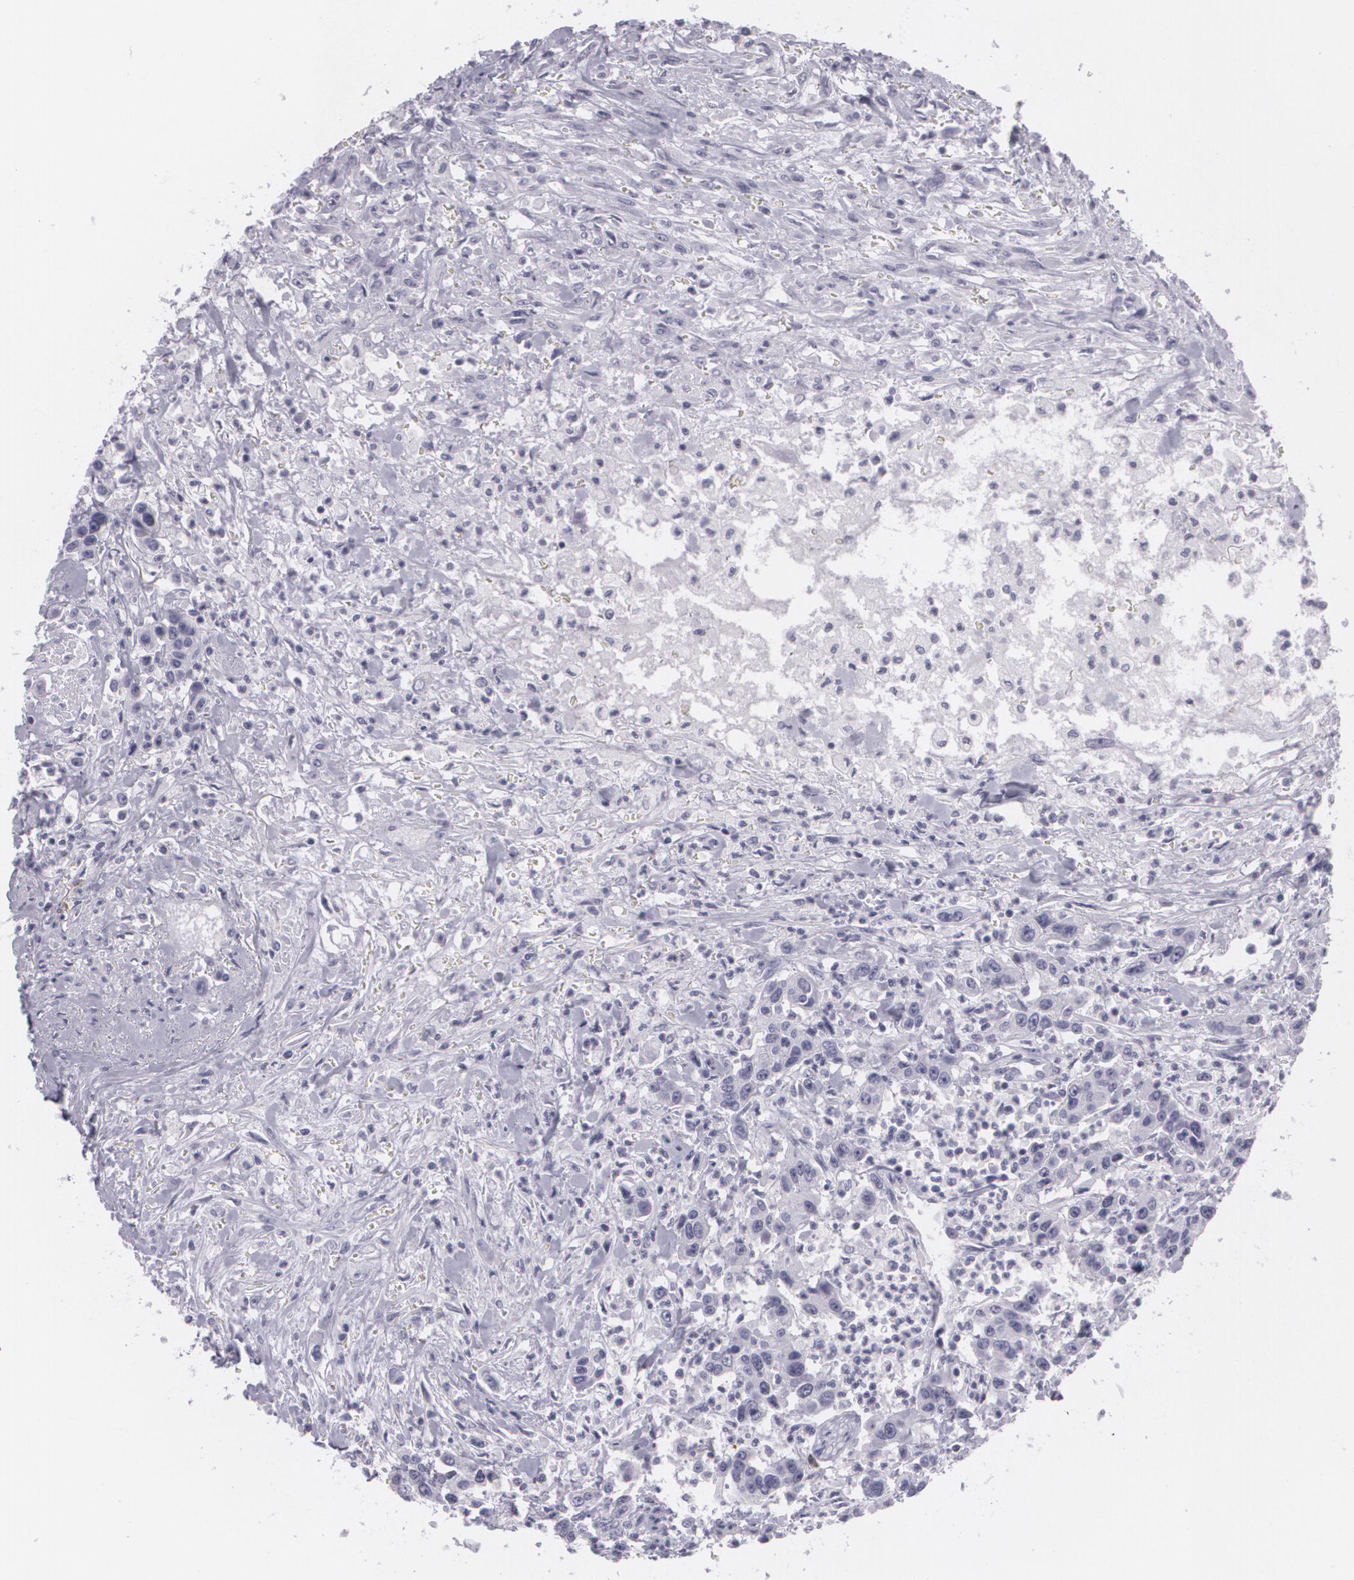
{"staining": {"intensity": "negative", "quantity": "none", "location": "none"}, "tissue": "urothelial cancer", "cell_type": "Tumor cells", "image_type": "cancer", "snomed": [{"axis": "morphology", "description": "Urothelial carcinoma, High grade"}, {"axis": "topography", "description": "Urinary bladder"}], "caption": "This is a photomicrograph of IHC staining of urothelial cancer, which shows no staining in tumor cells. (Brightfield microscopy of DAB (3,3'-diaminobenzidine) IHC at high magnification).", "gene": "MAP2", "patient": {"sex": "male", "age": 86}}